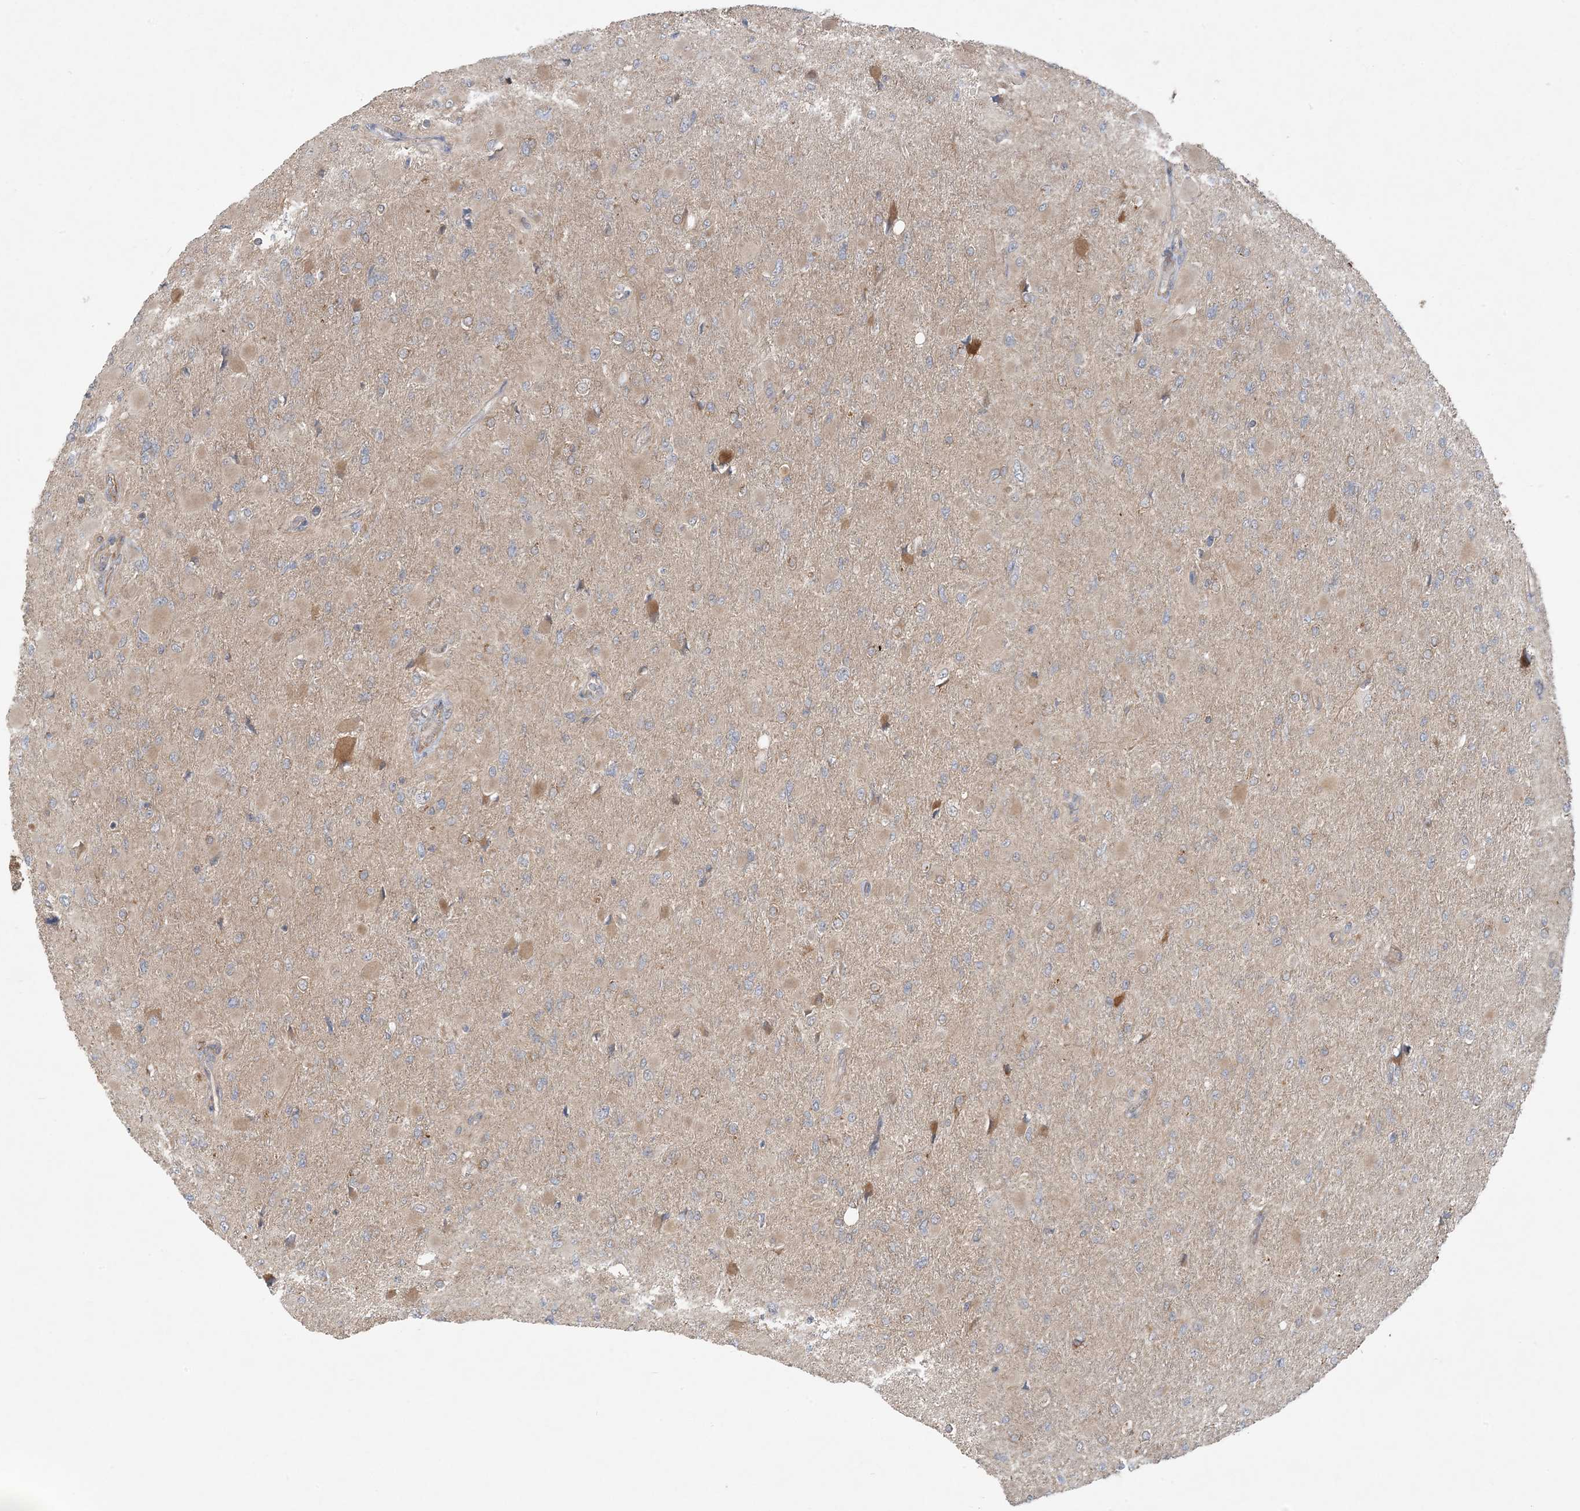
{"staining": {"intensity": "moderate", "quantity": "<25%", "location": "cytoplasmic/membranous"}, "tissue": "glioma", "cell_type": "Tumor cells", "image_type": "cancer", "snomed": [{"axis": "morphology", "description": "Glioma, malignant, High grade"}, {"axis": "topography", "description": "Cerebral cortex"}], "caption": "Immunohistochemical staining of human high-grade glioma (malignant) demonstrates low levels of moderate cytoplasmic/membranous protein expression in approximately <25% of tumor cells.", "gene": "OBI1", "patient": {"sex": "female", "age": 36}}